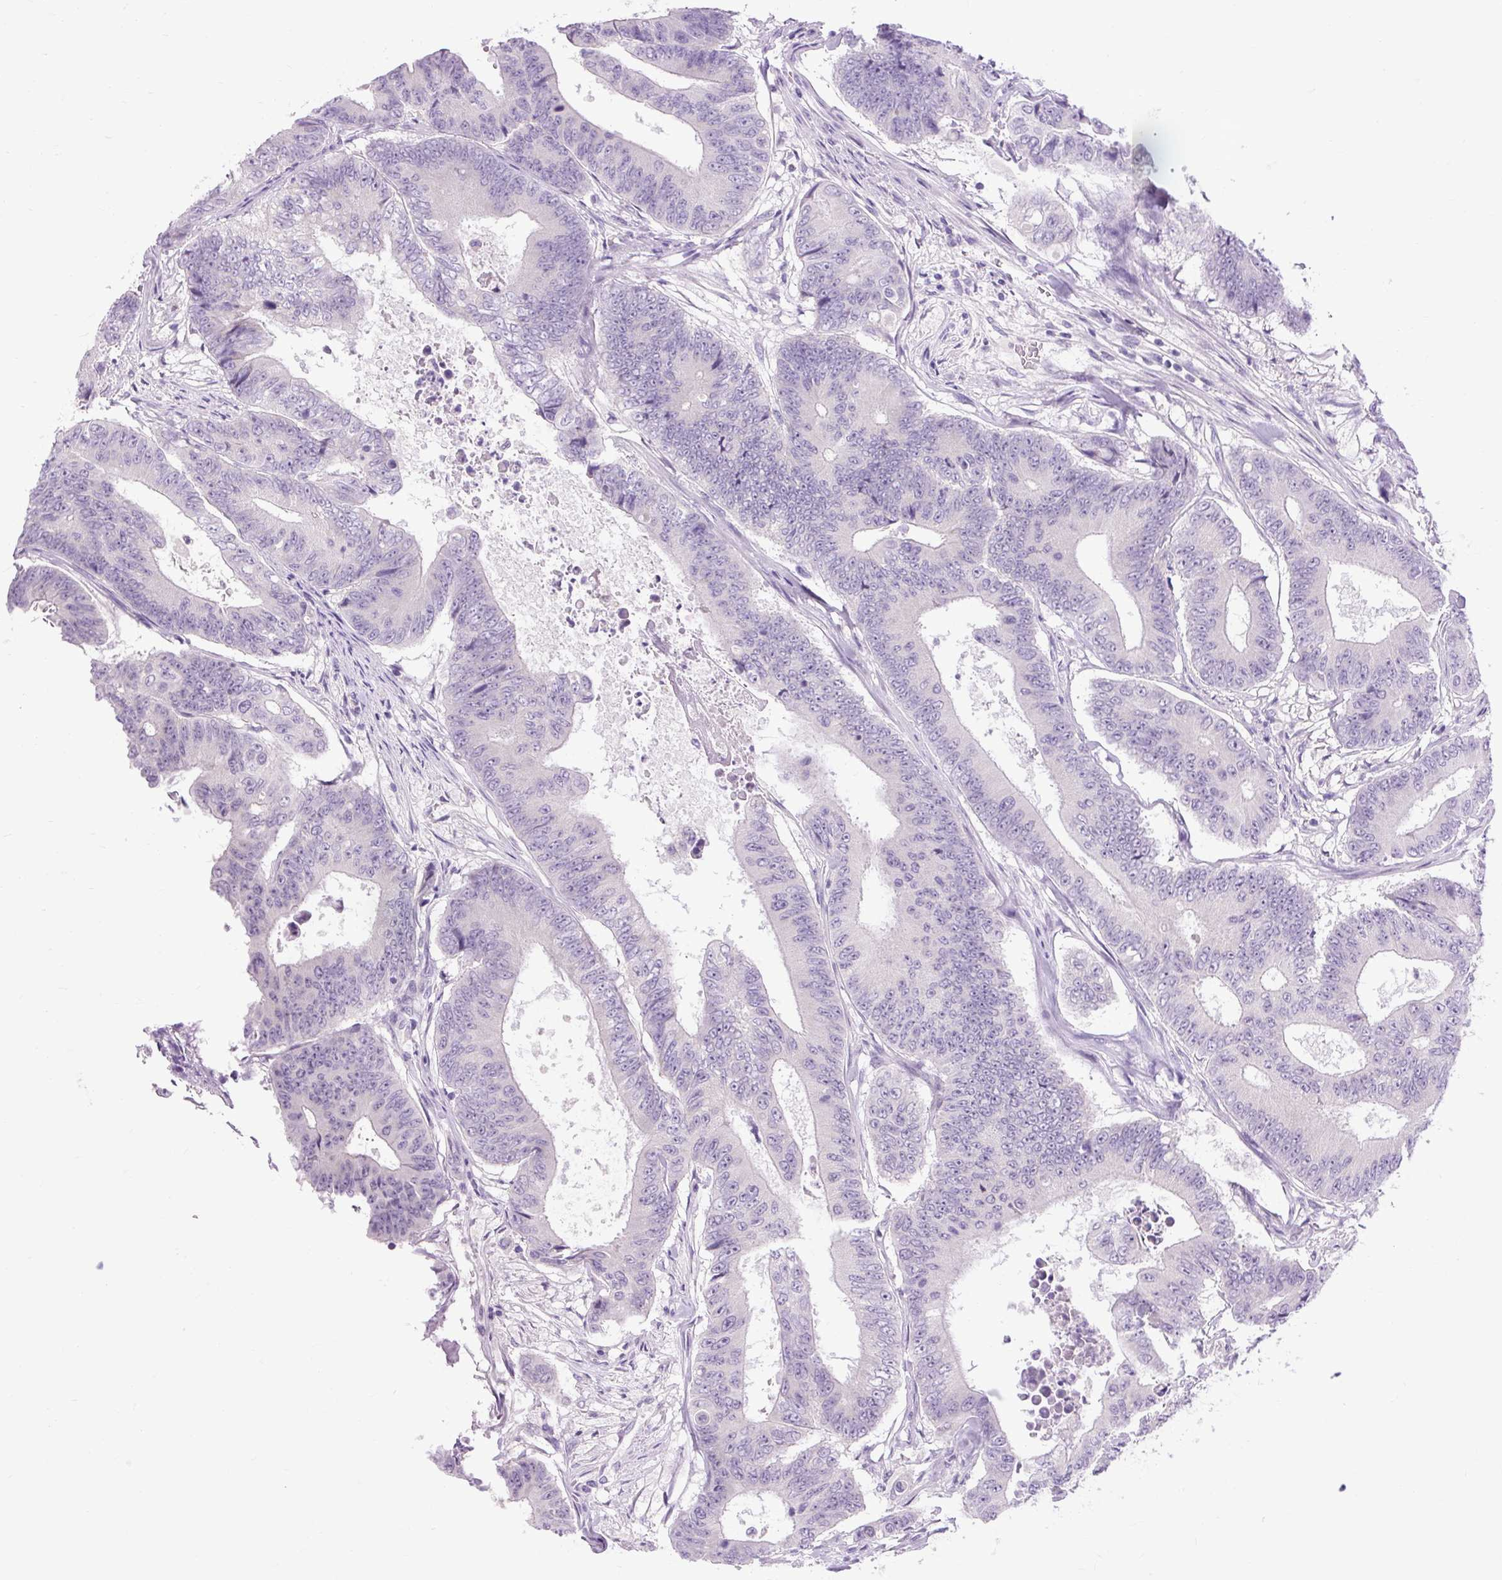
{"staining": {"intensity": "negative", "quantity": "none", "location": "none"}, "tissue": "colorectal cancer", "cell_type": "Tumor cells", "image_type": "cancer", "snomed": [{"axis": "morphology", "description": "Adenocarcinoma, NOS"}, {"axis": "topography", "description": "Colon"}], "caption": "High power microscopy histopathology image of an immunohistochemistry (IHC) image of colorectal cancer (adenocarcinoma), revealing no significant staining in tumor cells. (DAB IHC visualized using brightfield microscopy, high magnification).", "gene": "FABP7", "patient": {"sex": "female", "age": 48}}